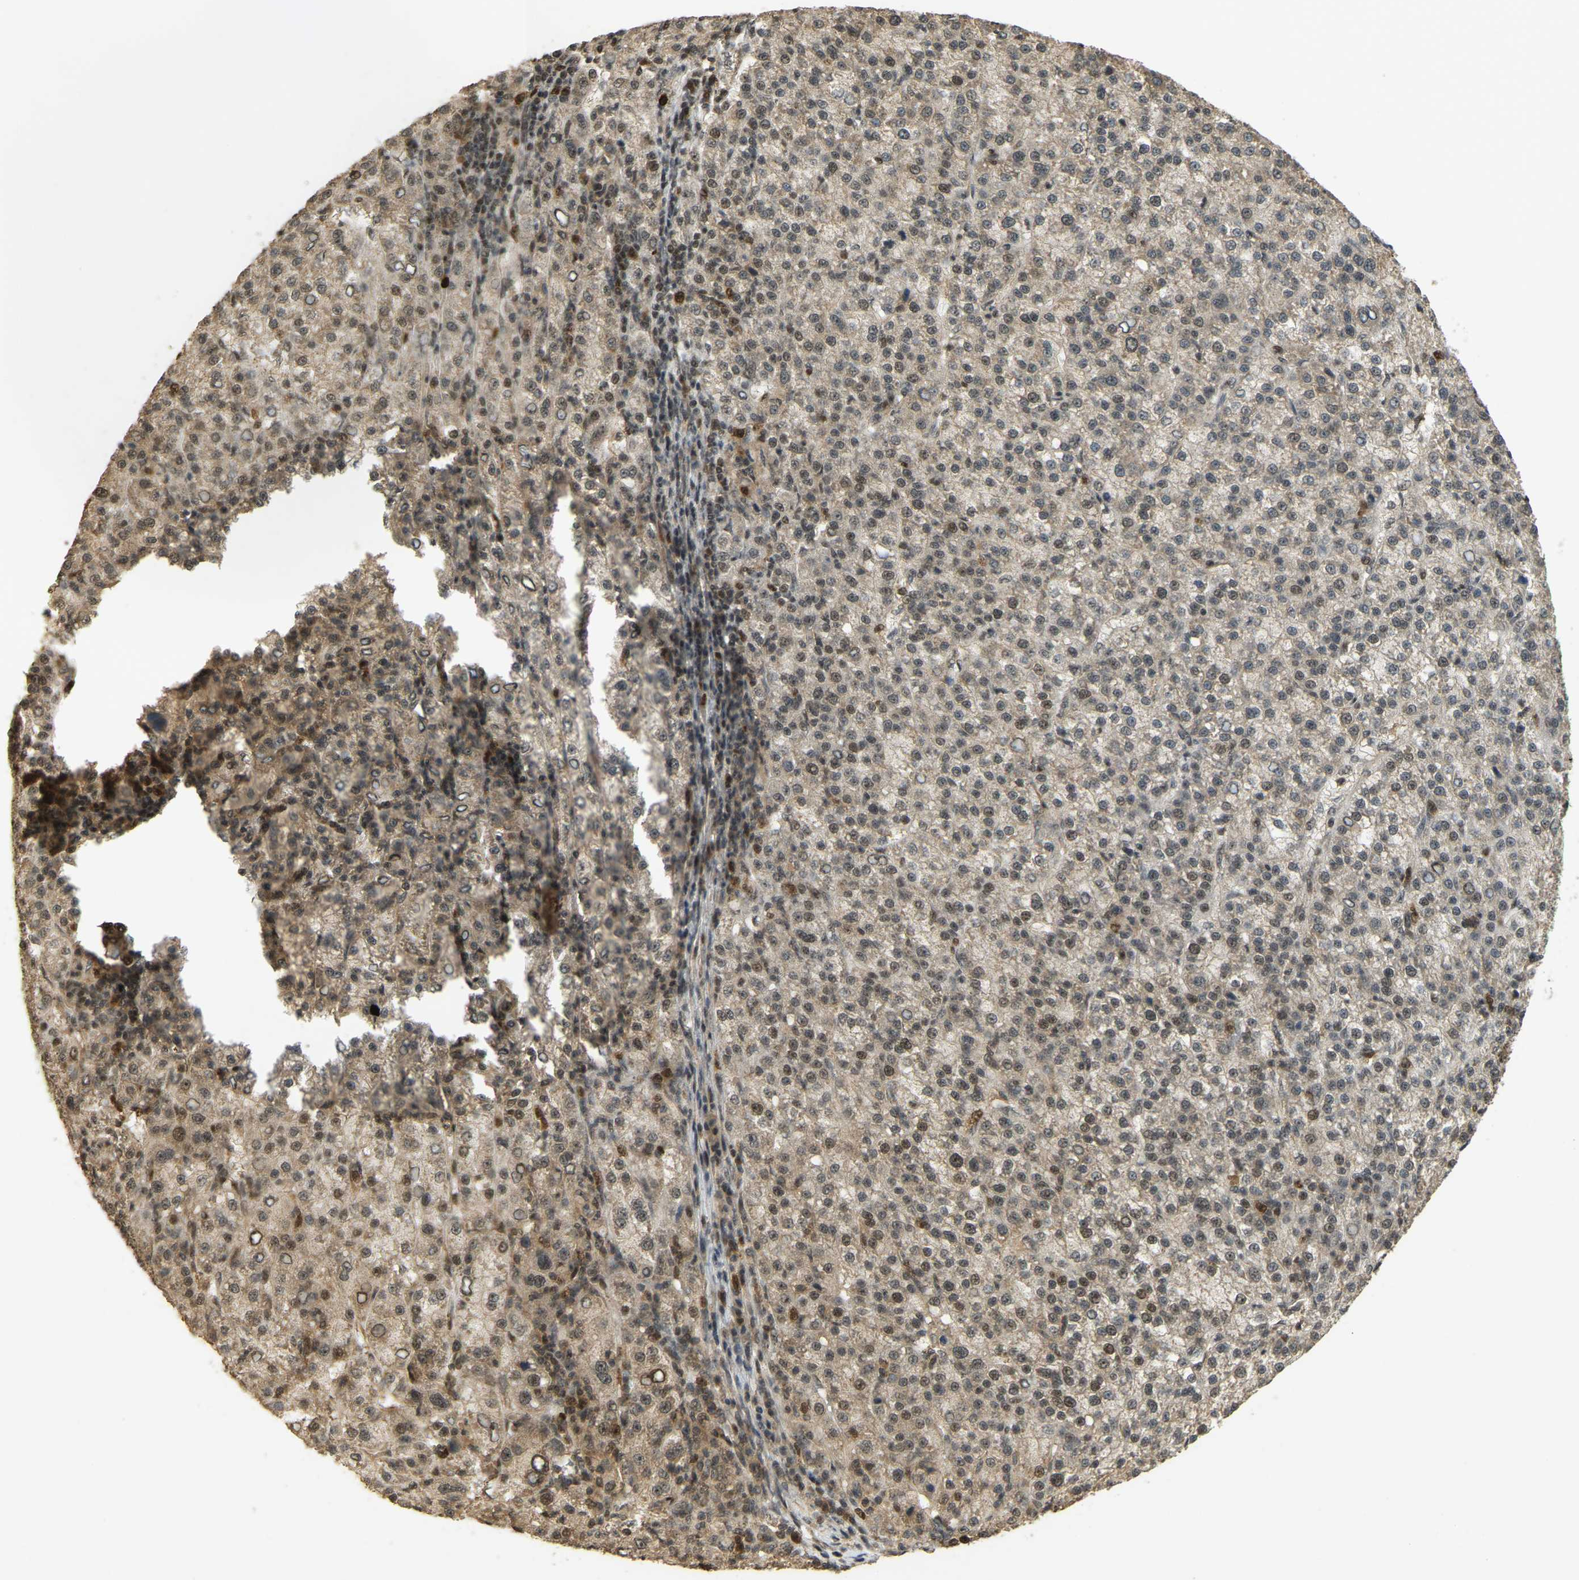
{"staining": {"intensity": "moderate", "quantity": ">75%", "location": "nuclear"}, "tissue": "liver cancer", "cell_type": "Tumor cells", "image_type": "cancer", "snomed": [{"axis": "morphology", "description": "Carcinoma, Hepatocellular, NOS"}, {"axis": "topography", "description": "Liver"}], "caption": "Immunohistochemical staining of liver cancer (hepatocellular carcinoma) demonstrates medium levels of moderate nuclear staining in approximately >75% of tumor cells.", "gene": "BRF2", "patient": {"sex": "female", "age": 58}}